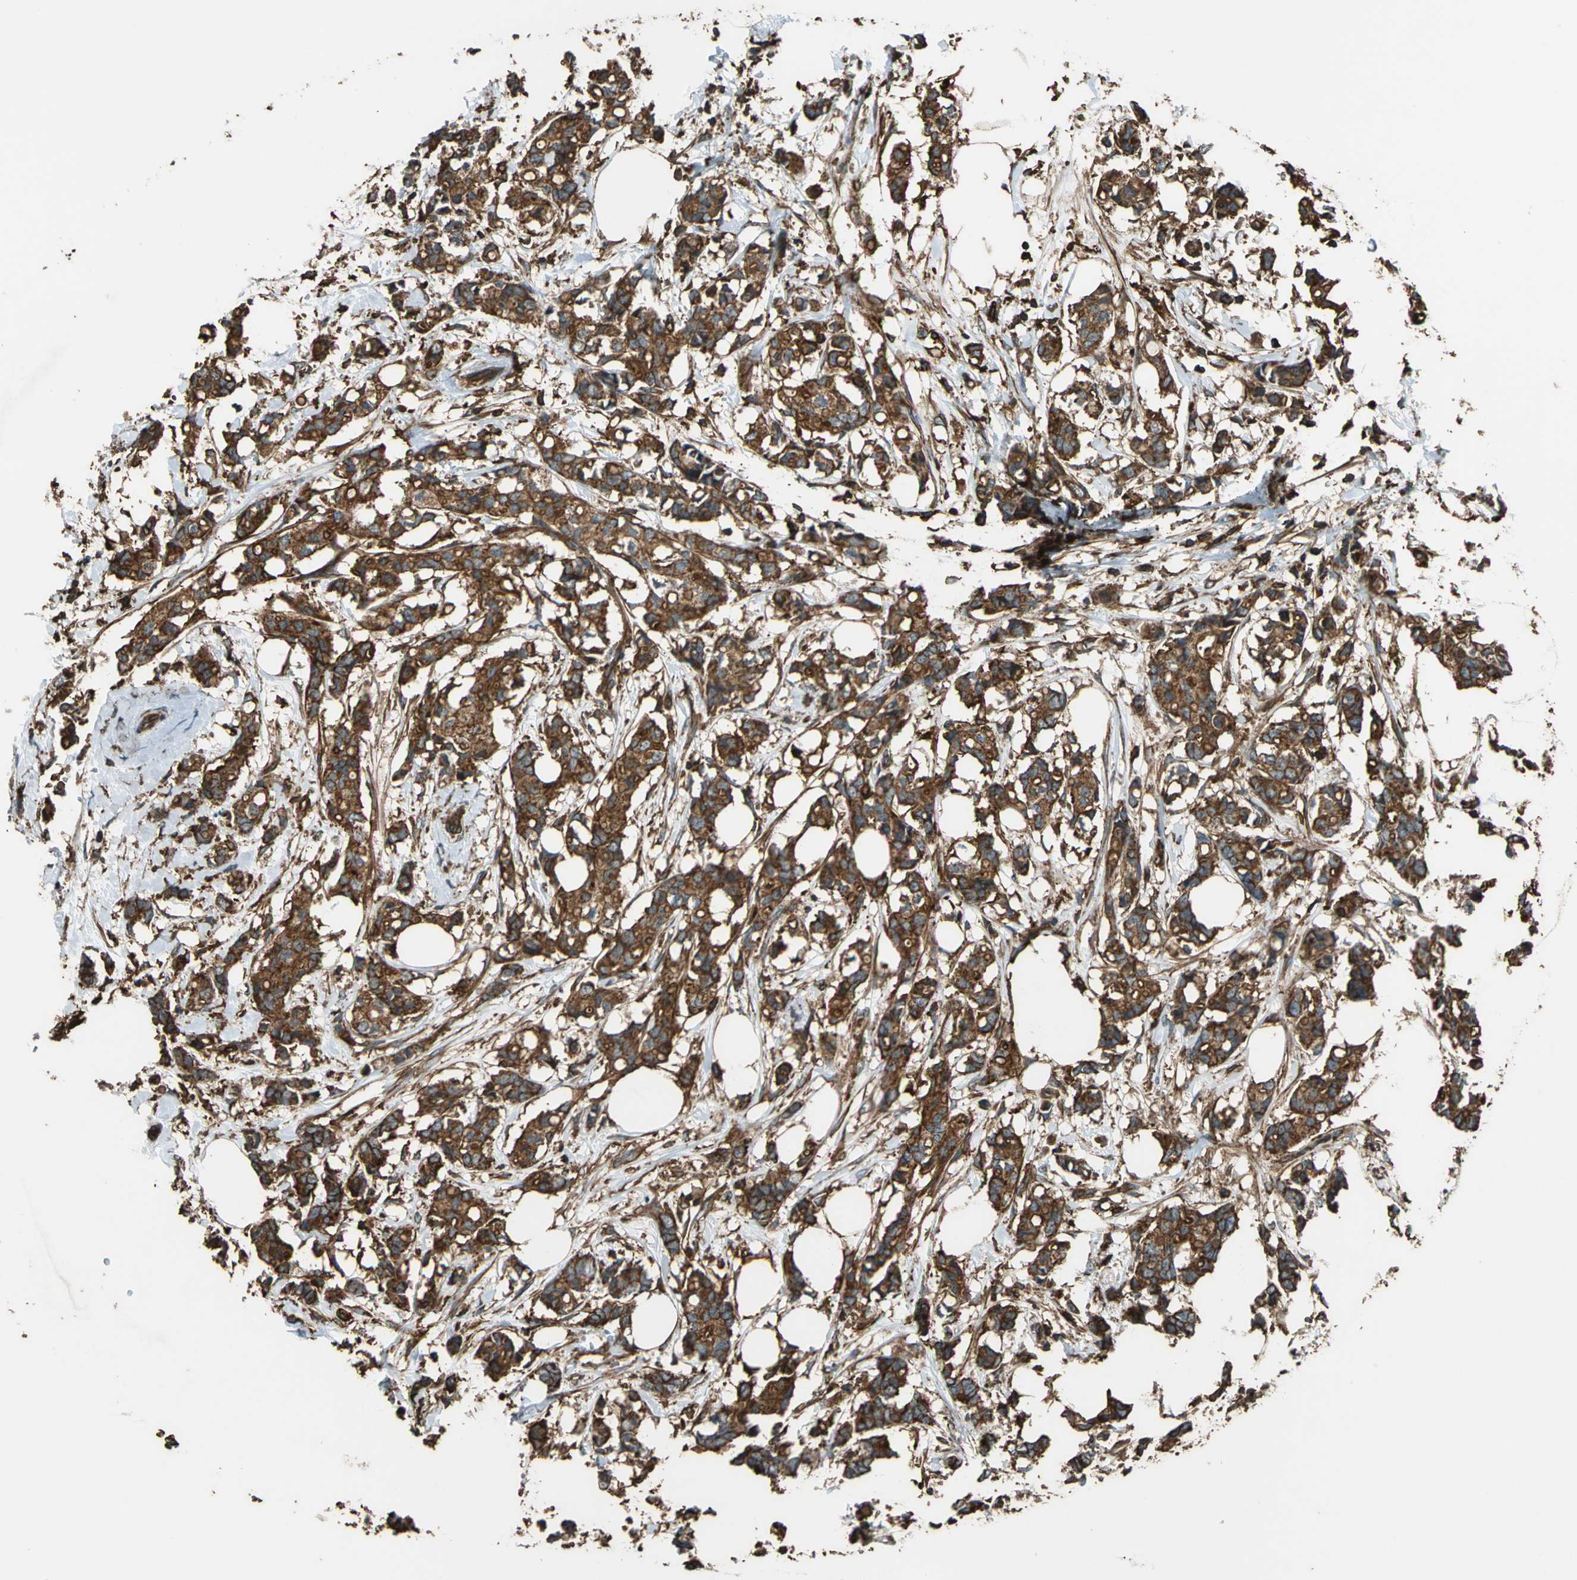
{"staining": {"intensity": "strong", "quantity": ">75%", "location": "cytoplasmic/membranous"}, "tissue": "breast cancer", "cell_type": "Tumor cells", "image_type": "cancer", "snomed": [{"axis": "morphology", "description": "Duct carcinoma"}, {"axis": "topography", "description": "Breast"}], "caption": "High-power microscopy captured an immunohistochemistry (IHC) histopathology image of breast cancer, revealing strong cytoplasmic/membranous staining in about >75% of tumor cells.", "gene": "PARVA", "patient": {"sex": "female", "age": 84}}